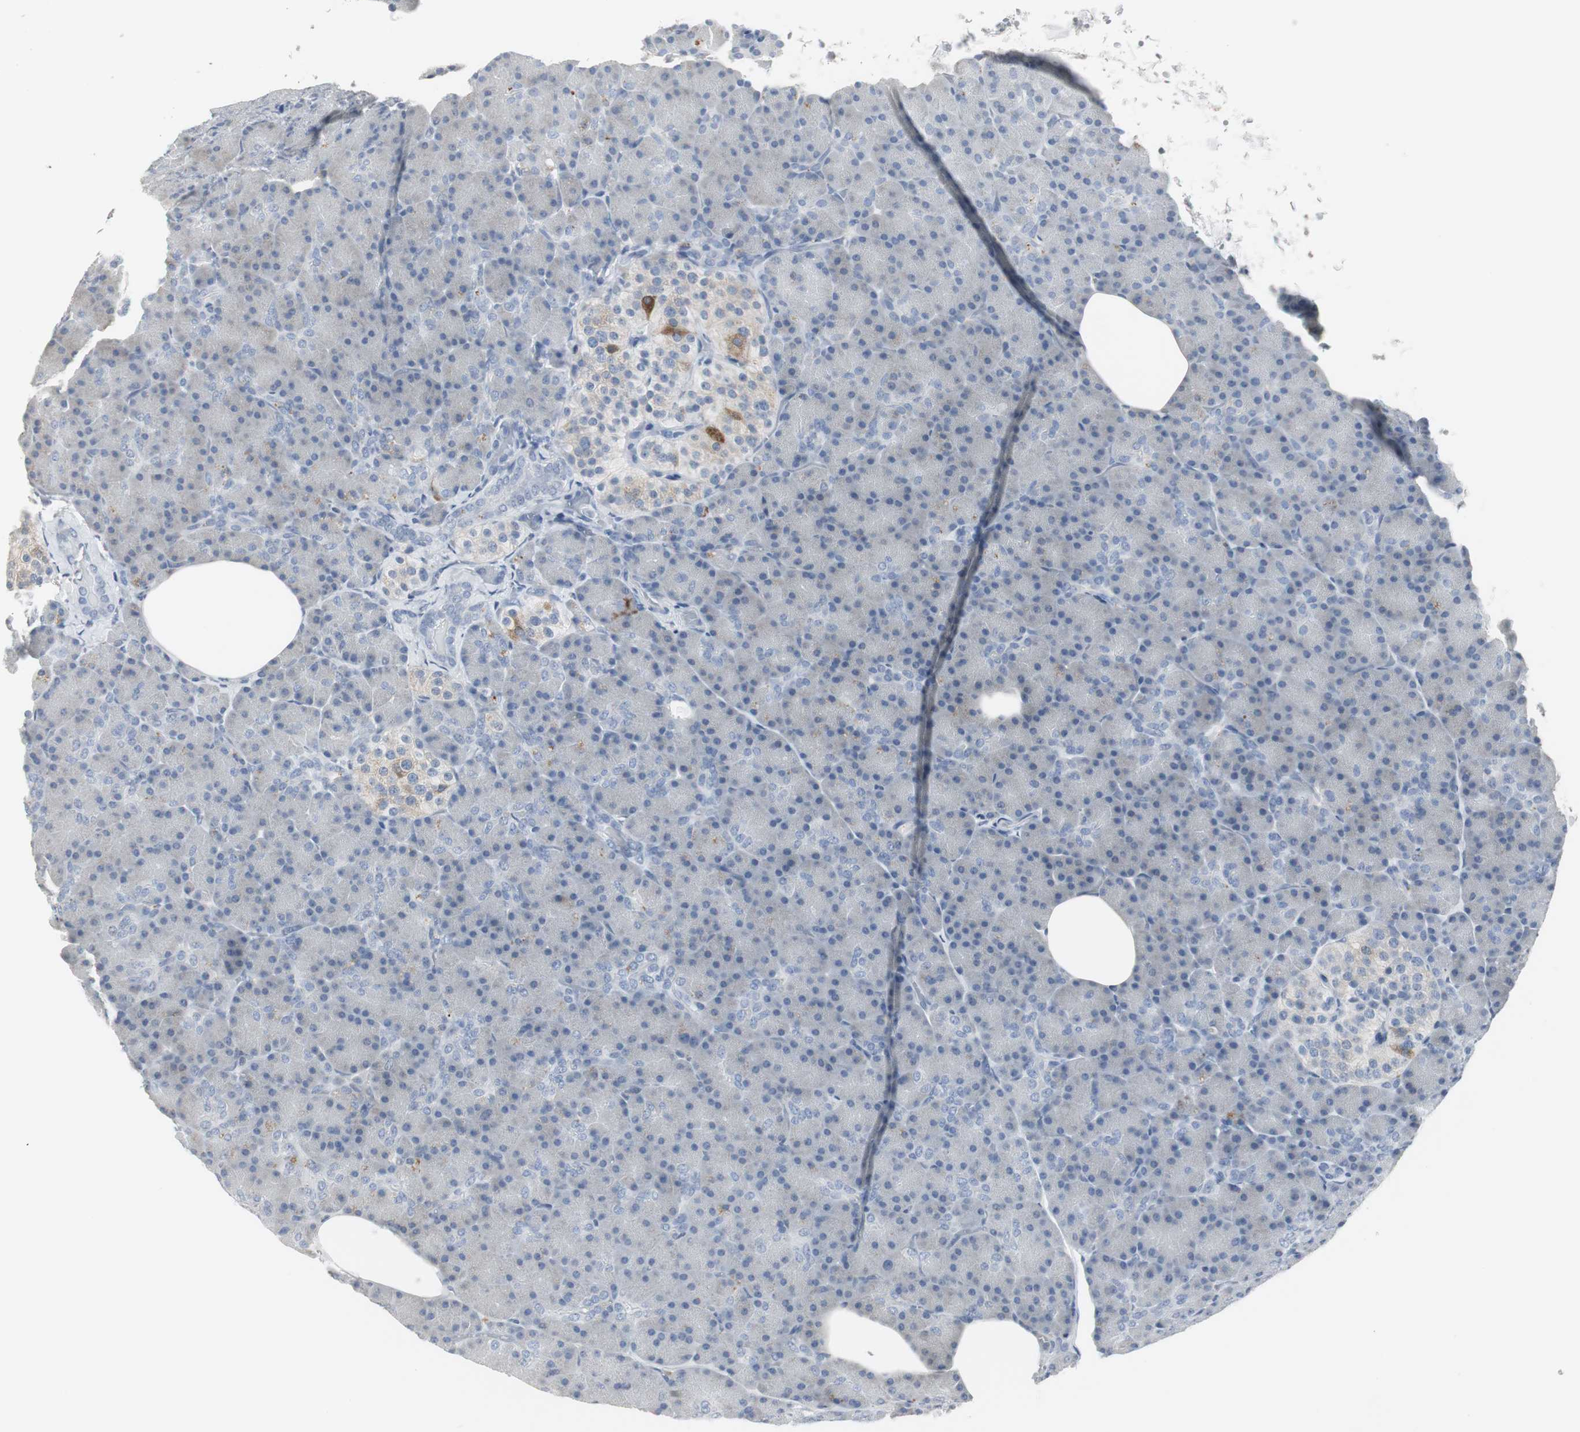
{"staining": {"intensity": "negative", "quantity": "none", "location": "none"}, "tissue": "pancreas", "cell_type": "Exocrine glandular cells", "image_type": "normal", "snomed": [{"axis": "morphology", "description": "Normal tissue, NOS"}, {"axis": "topography", "description": "Pancreas"}], "caption": "Immunohistochemical staining of unremarkable pancreas exhibits no significant staining in exocrine glandular cells. (DAB immunohistochemistry visualized using brightfield microscopy, high magnification).", "gene": "PI15", "patient": {"sex": "female", "age": 43}}